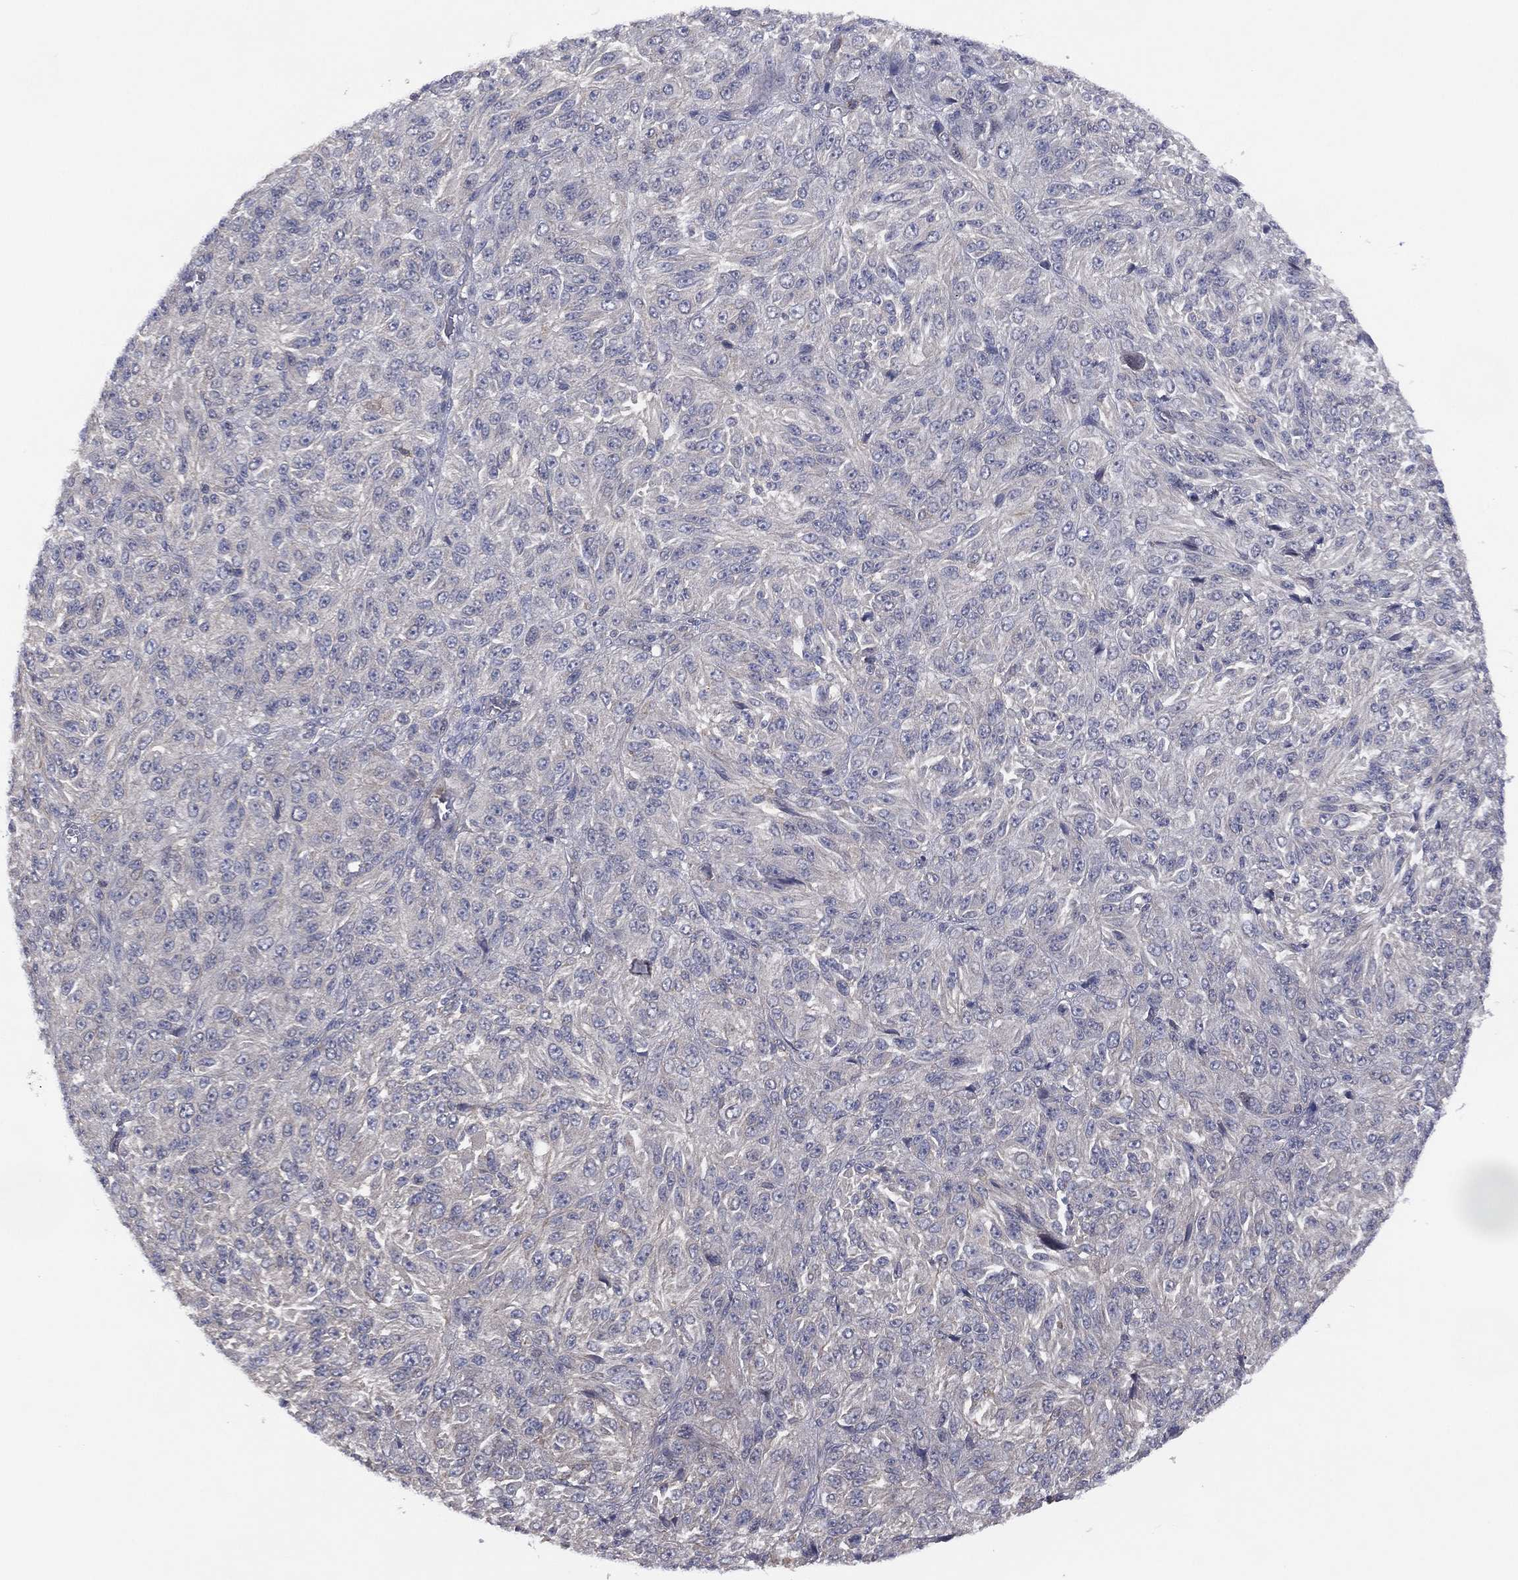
{"staining": {"intensity": "negative", "quantity": "none", "location": "none"}, "tissue": "melanoma", "cell_type": "Tumor cells", "image_type": "cancer", "snomed": [{"axis": "morphology", "description": "Malignant melanoma, Metastatic site"}, {"axis": "topography", "description": "Brain"}], "caption": "Immunohistochemistry (IHC) image of neoplastic tissue: melanoma stained with DAB exhibits no significant protein positivity in tumor cells.", "gene": "DOCK8", "patient": {"sex": "female", "age": 56}}